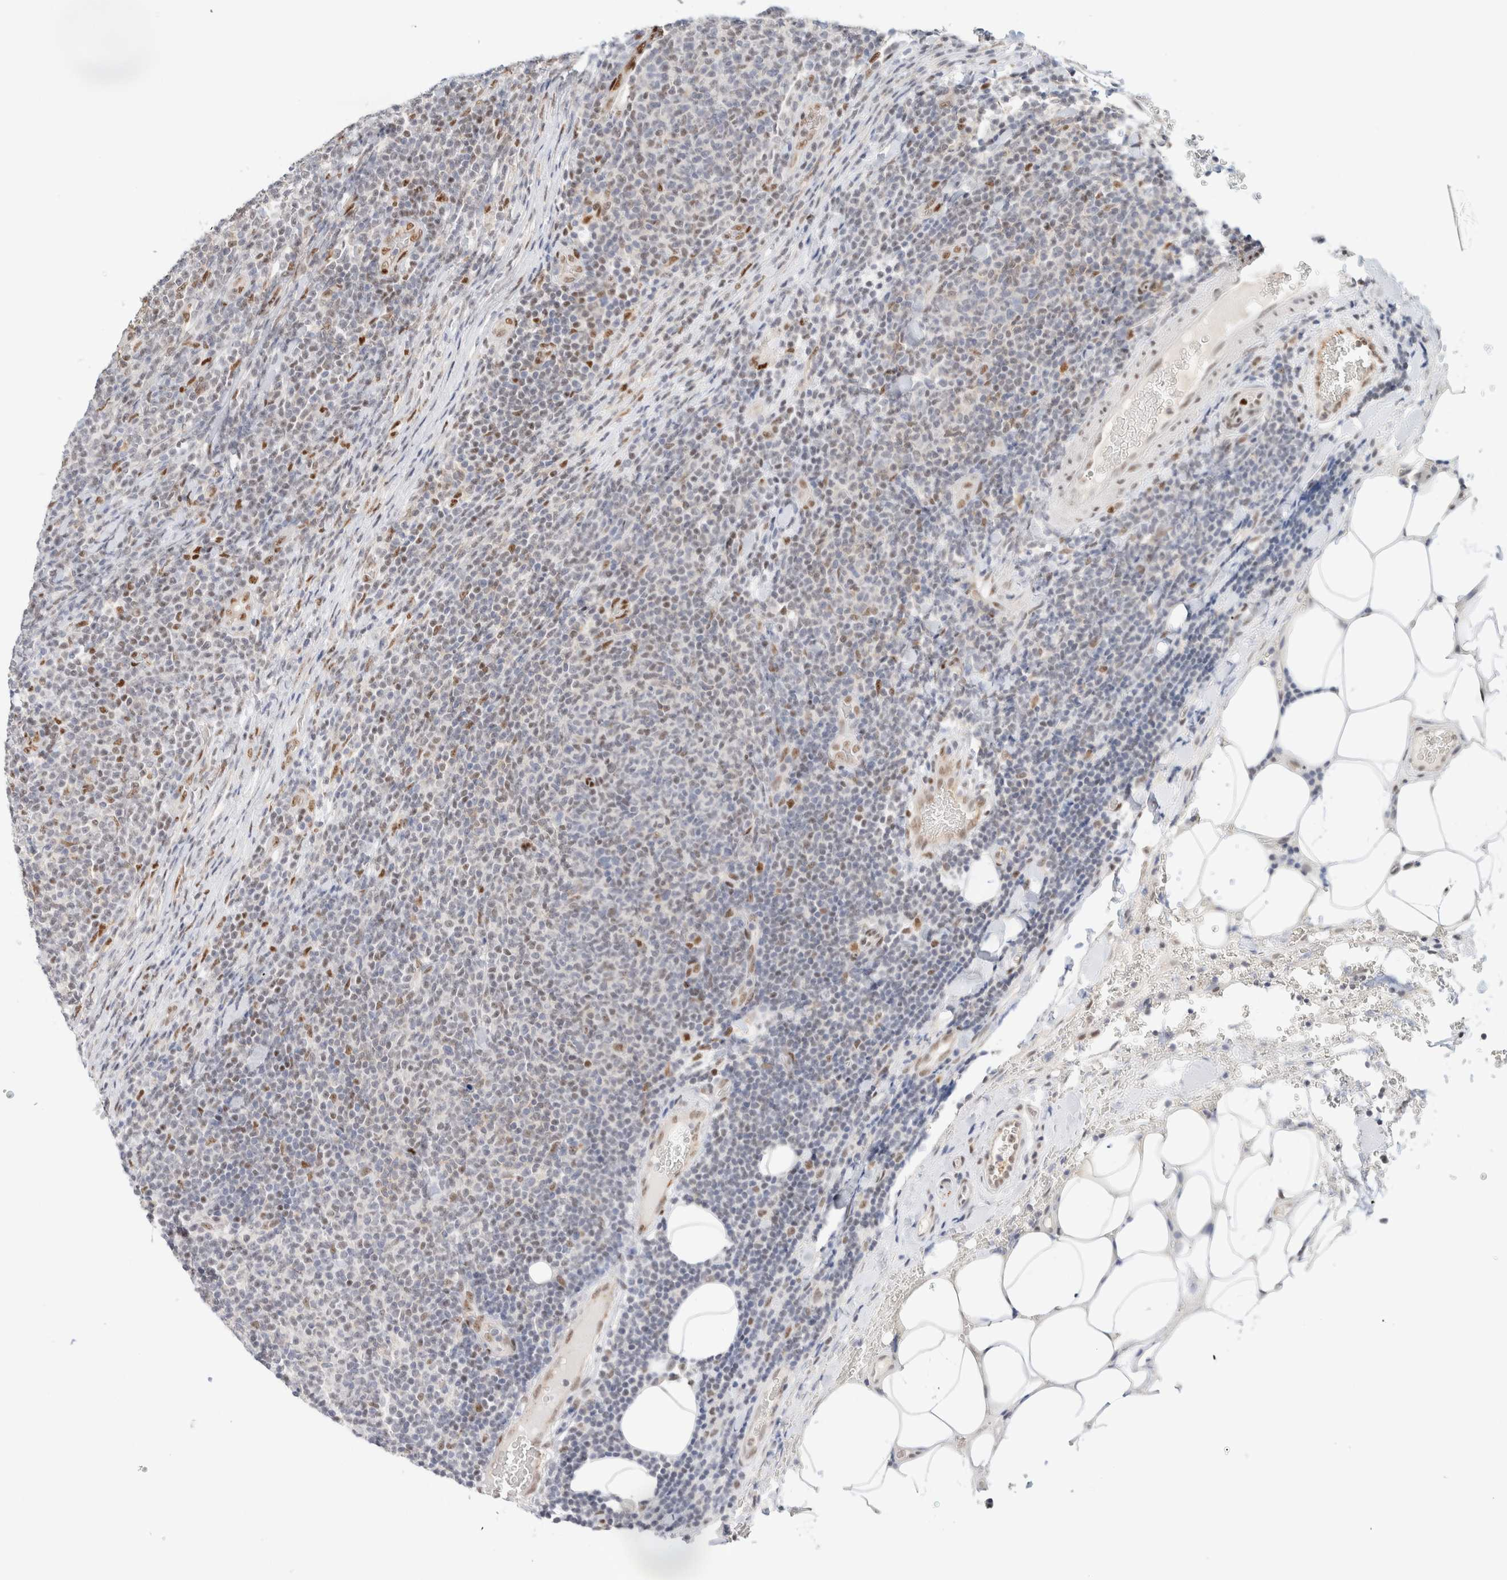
{"staining": {"intensity": "moderate", "quantity": "<25%", "location": "nuclear"}, "tissue": "lymphoma", "cell_type": "Tumor cells", "image_type": "cancer", "snomed": [{"axis": "morphology", "description": "Malignant lymphoma, non-Hodgkin's type, Low grade"}, {"axis": "topography", "description": "Lymph node"}], "caption": "Immunohistochemistry of lymphoma shows low levels of moderate nuclear staining in approximately <25% of tumor cells.", "gene": "ZNF768", "patient": {"sex": "male", "age": 66}}